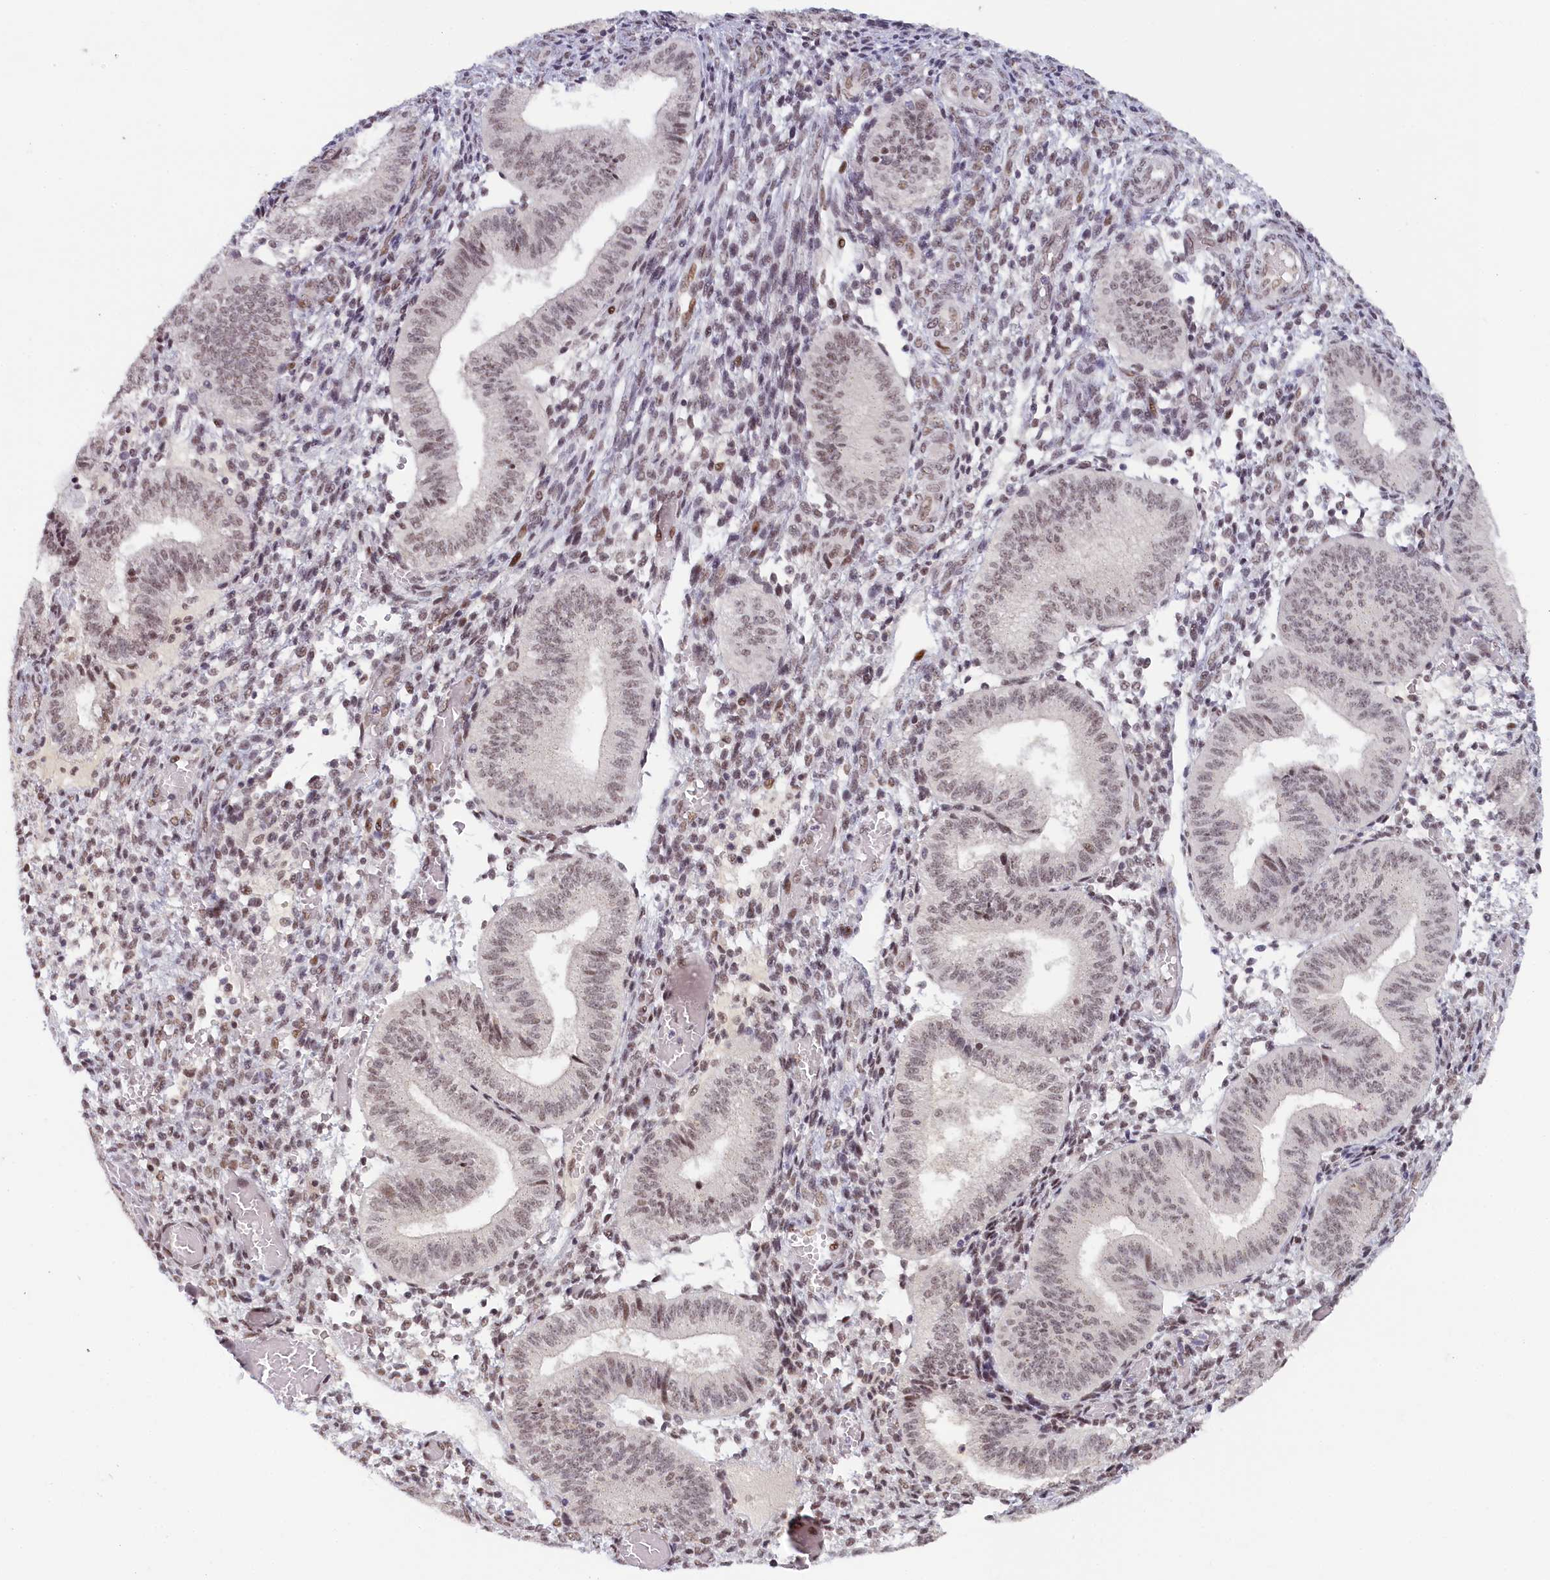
{"staining": {"intensity": "moderate", "quantity": "25%-75%", "location": "nuclear"}, "tissue": "endometrium", "cell_type": "Cells in endometrial stroma", "image_type": "normal", "snomed": [{"axis": "morphology", "description": "Normal tissue, NOS"}, {"axis": "topography", "description": "Endometrium"}], "caption": "High-magnification brightfield microscopy of normal endometrium stained with DAB (brown) and counterstained with hematoxylin (blue). cells in endometrial stroma exhibit moderate nuclear expression is identified in about25%-75% of cells.", "gene": "SEC31B", "patient": {"sex": "female", "age": 34}}